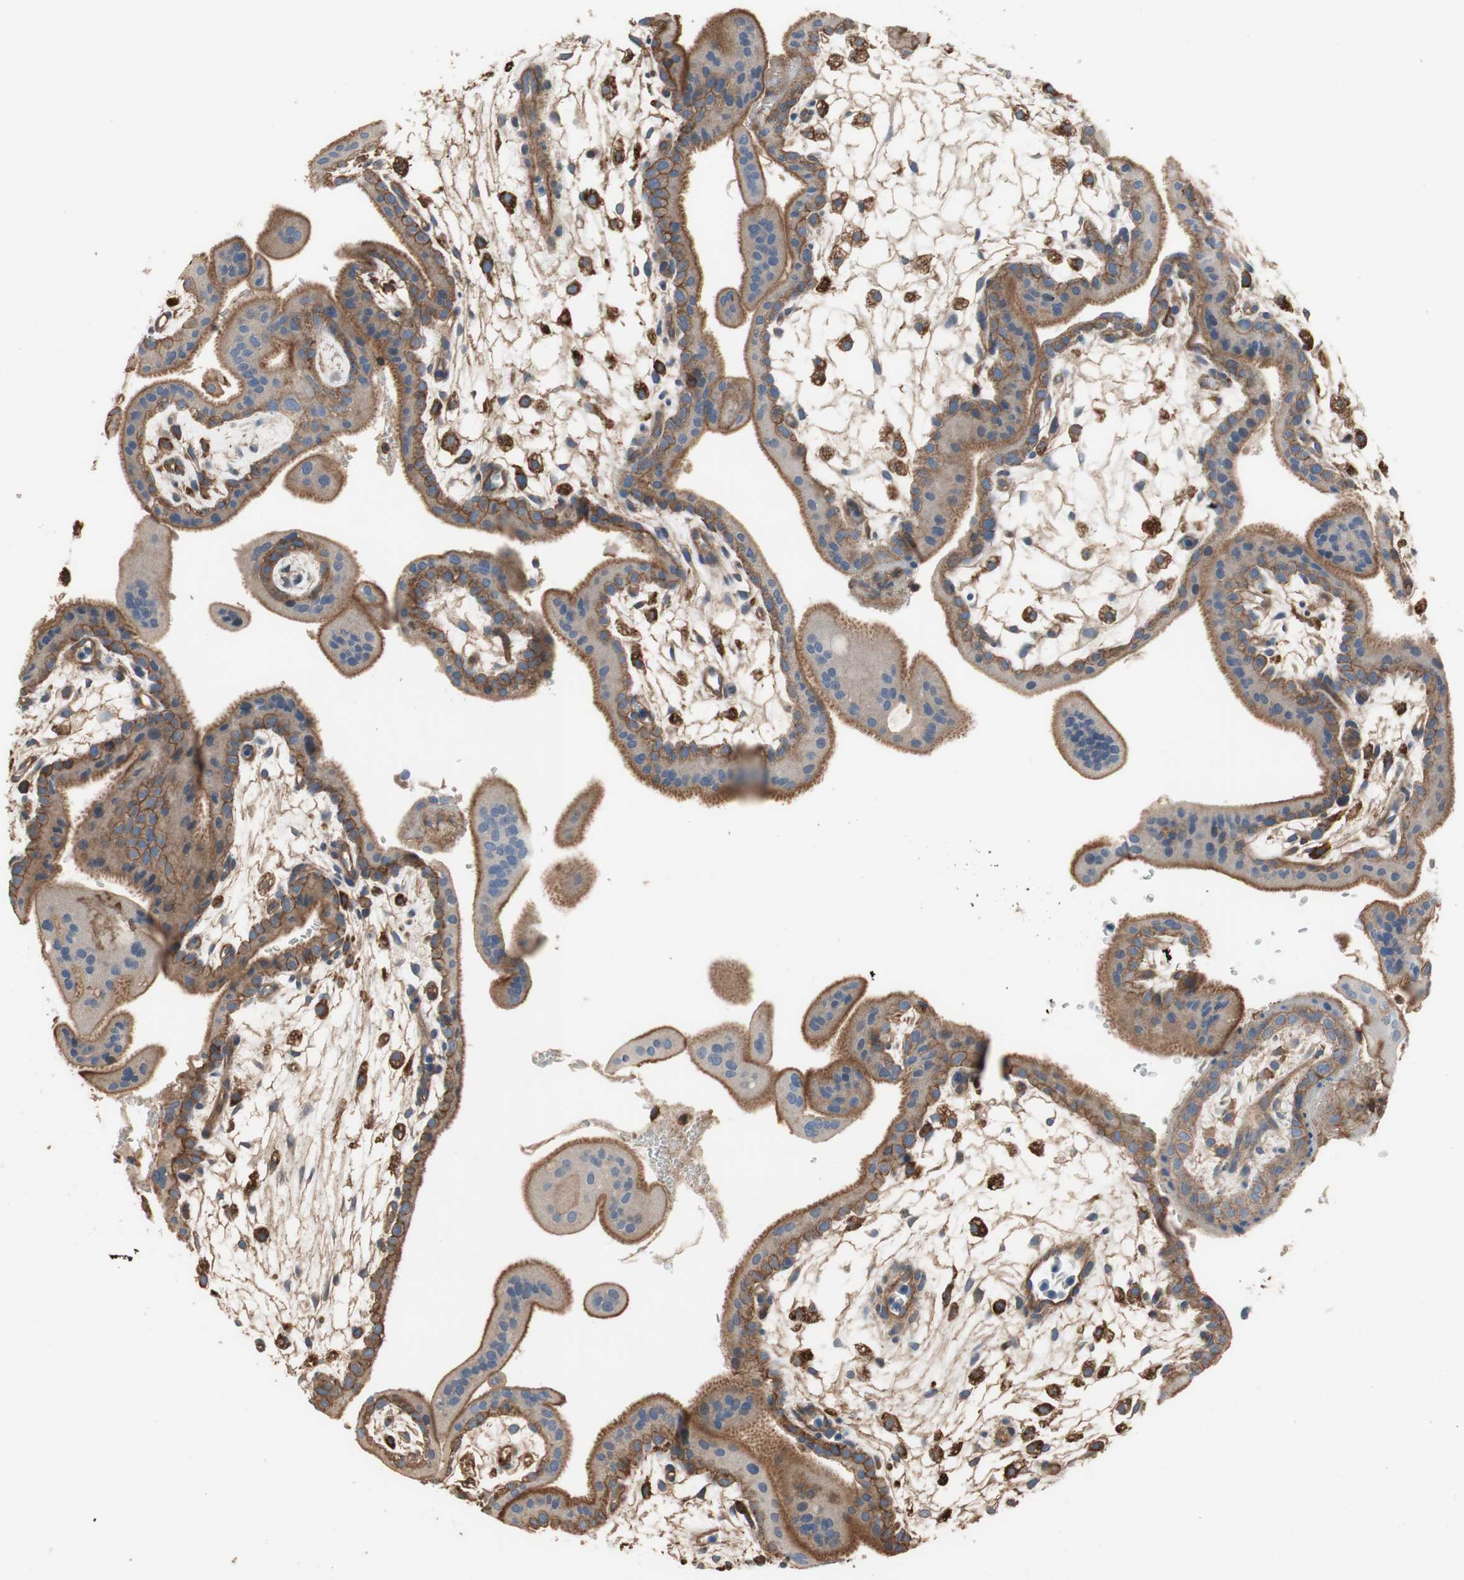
{"staining": {"intensity": "moderate", "quantity": "25%-75%", "location": "cytoplasmic/membranous"}, "tissue": "placenta", "cell_type": "Decidual cells", "image_type": "normal", "snomed": [{"axis": "morphology", "description": "Normal tissue, NOS"}, {"axis": "topography", "description": "Placenta"}], "caption": "This image demonstrates unremarkable placenta stained with immunohistochemistry (IHC) to label a protein in brown. The cytoplasmic/membranous of decidual cells show moderate positivity for the protein. Nuclei are counter-stained blue.", "gene": "IL1RL1", "patient": {"sex": "female", "age": 35}}